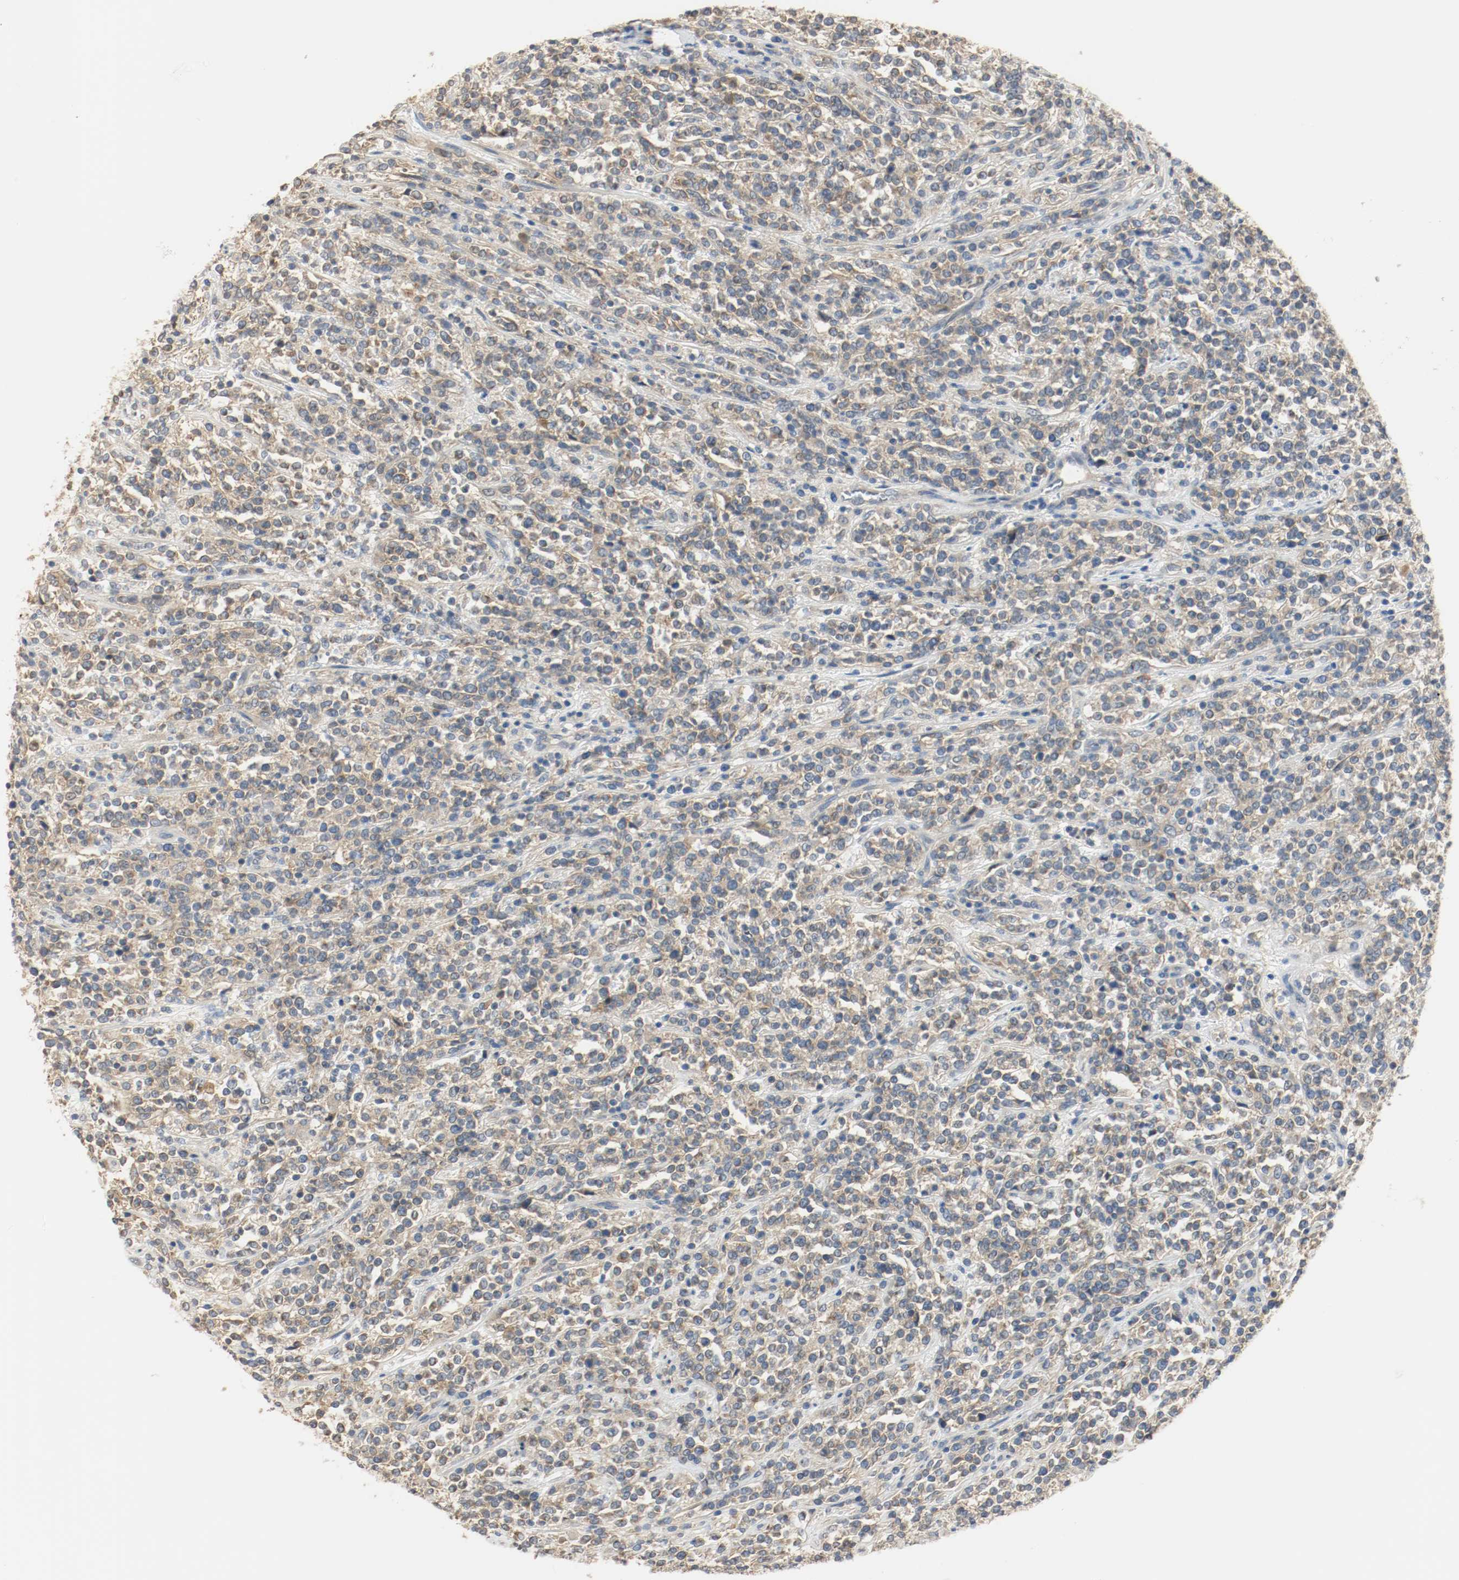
{"staining": {"intensity": "negative", "quantity": "none", "location": "none"}, "tissue": "lymphoma", "cell_type": "Tumor cells", "image_type": "cancer", "snomed": [{"axis": "morphology", "description": "Malignant lymphoma, non-Hodgkin's type, High grade"}, {"axis": "topography", "description": "Soft tissue"}], "caption": "Immunohistochemical staining of human malignant lymphoma, non-Hodgkin's type (high-grade) reveals no significant staining in tumor cells.", "gene": "MELTF", "patient": {"sex": "male", "age": 18}}